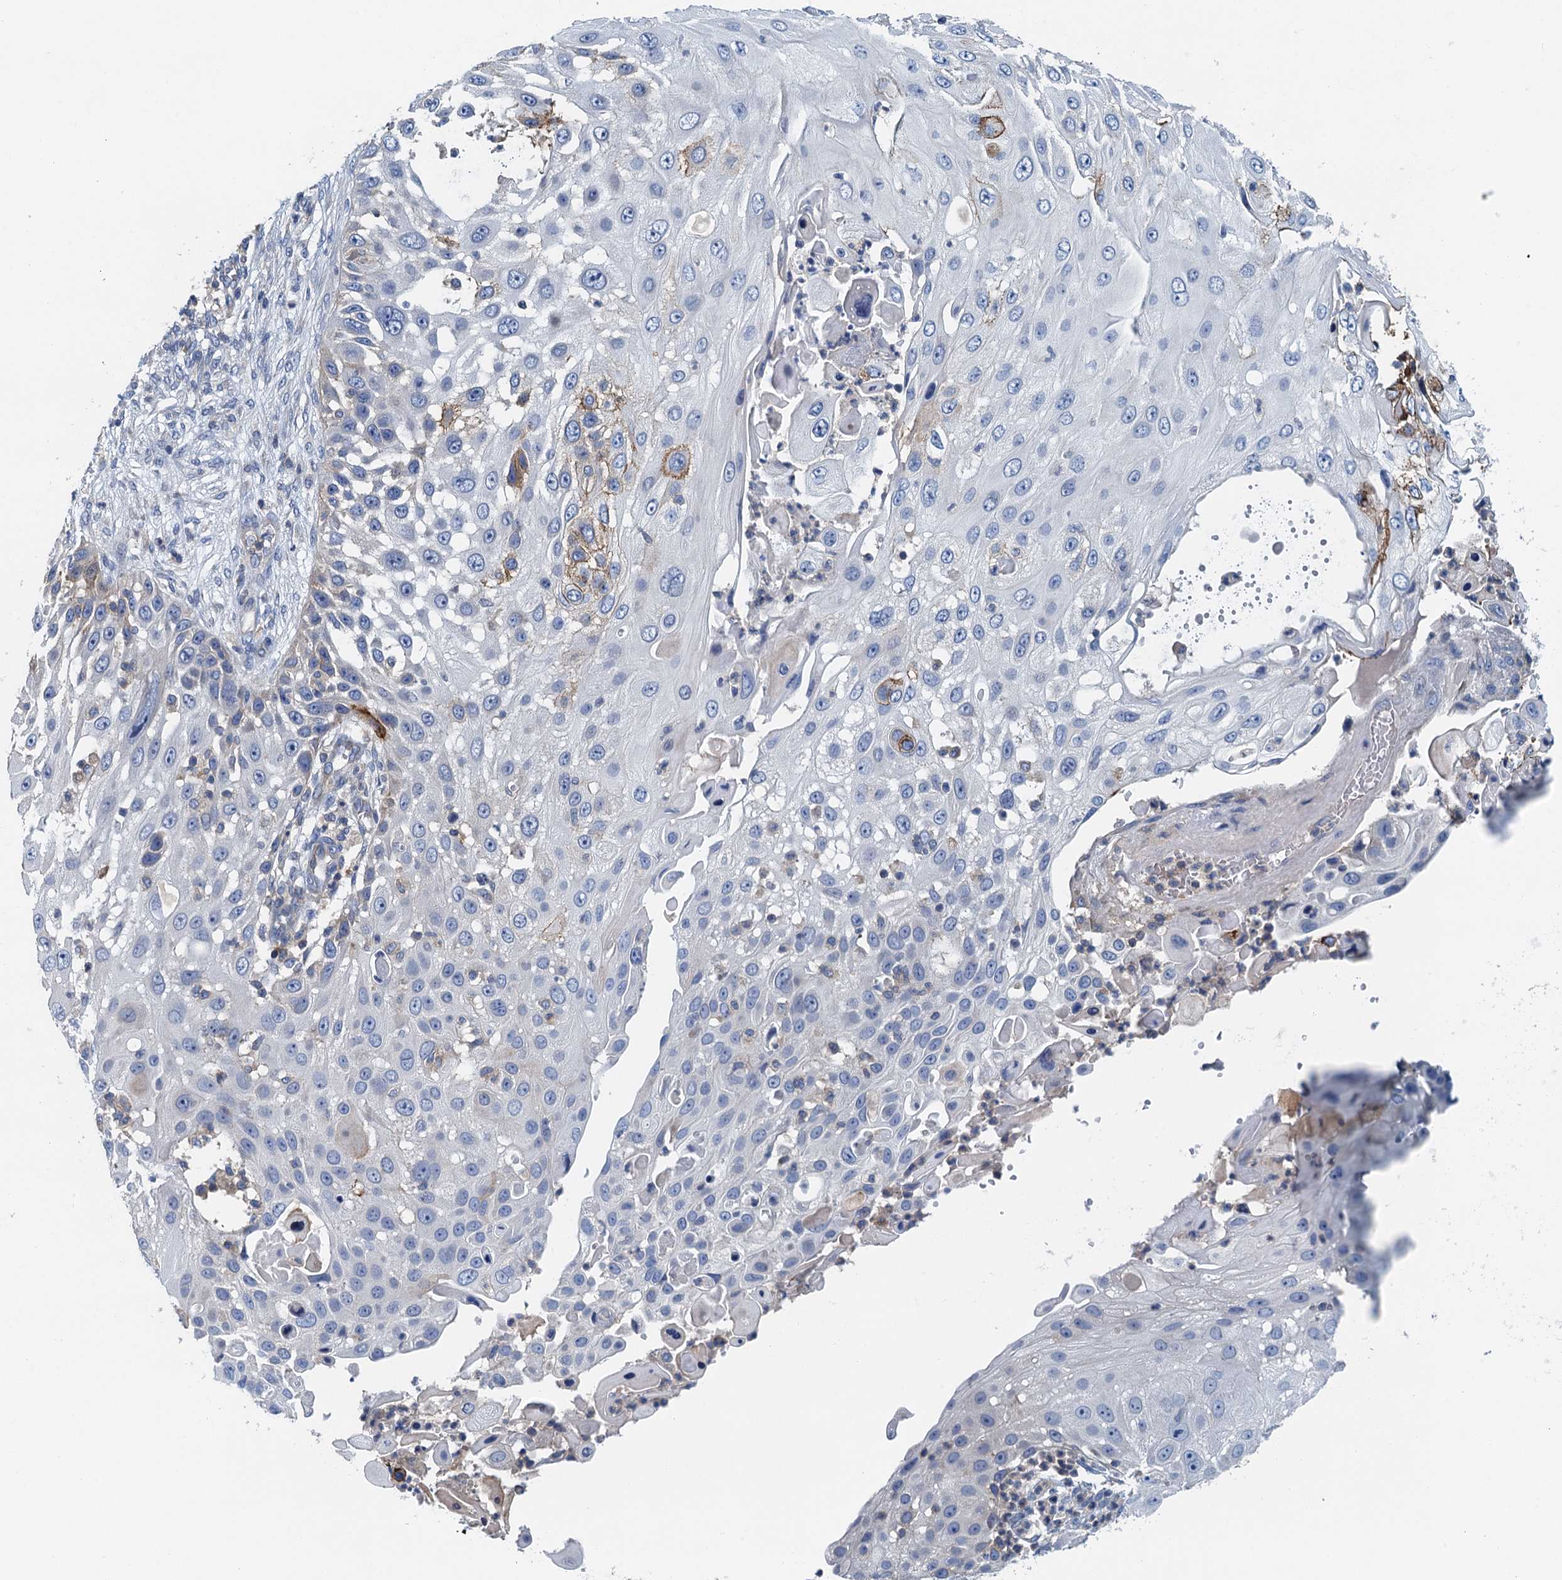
{"staining": {"intensity": "negative", "quantity": "none", "location": "none"}, "tissue": "skin cancer", "cell_type": "Tumor cells", "image_type": "cancer", "snomed": [{"axis": "morphology", "description": "Squamous cell carcinoma, NOS"}, {"axis": "topography", "description": "Skin"}], "caption": "High power microscopy photomicrograph of an immunohistochemistry (IHC) photomicrograph of skin squamous cell carcinoma, revealing no significant staining in tumor cells.", "gene": "PPP1R14D", "patient": {"sex": "female", "age": 44}}